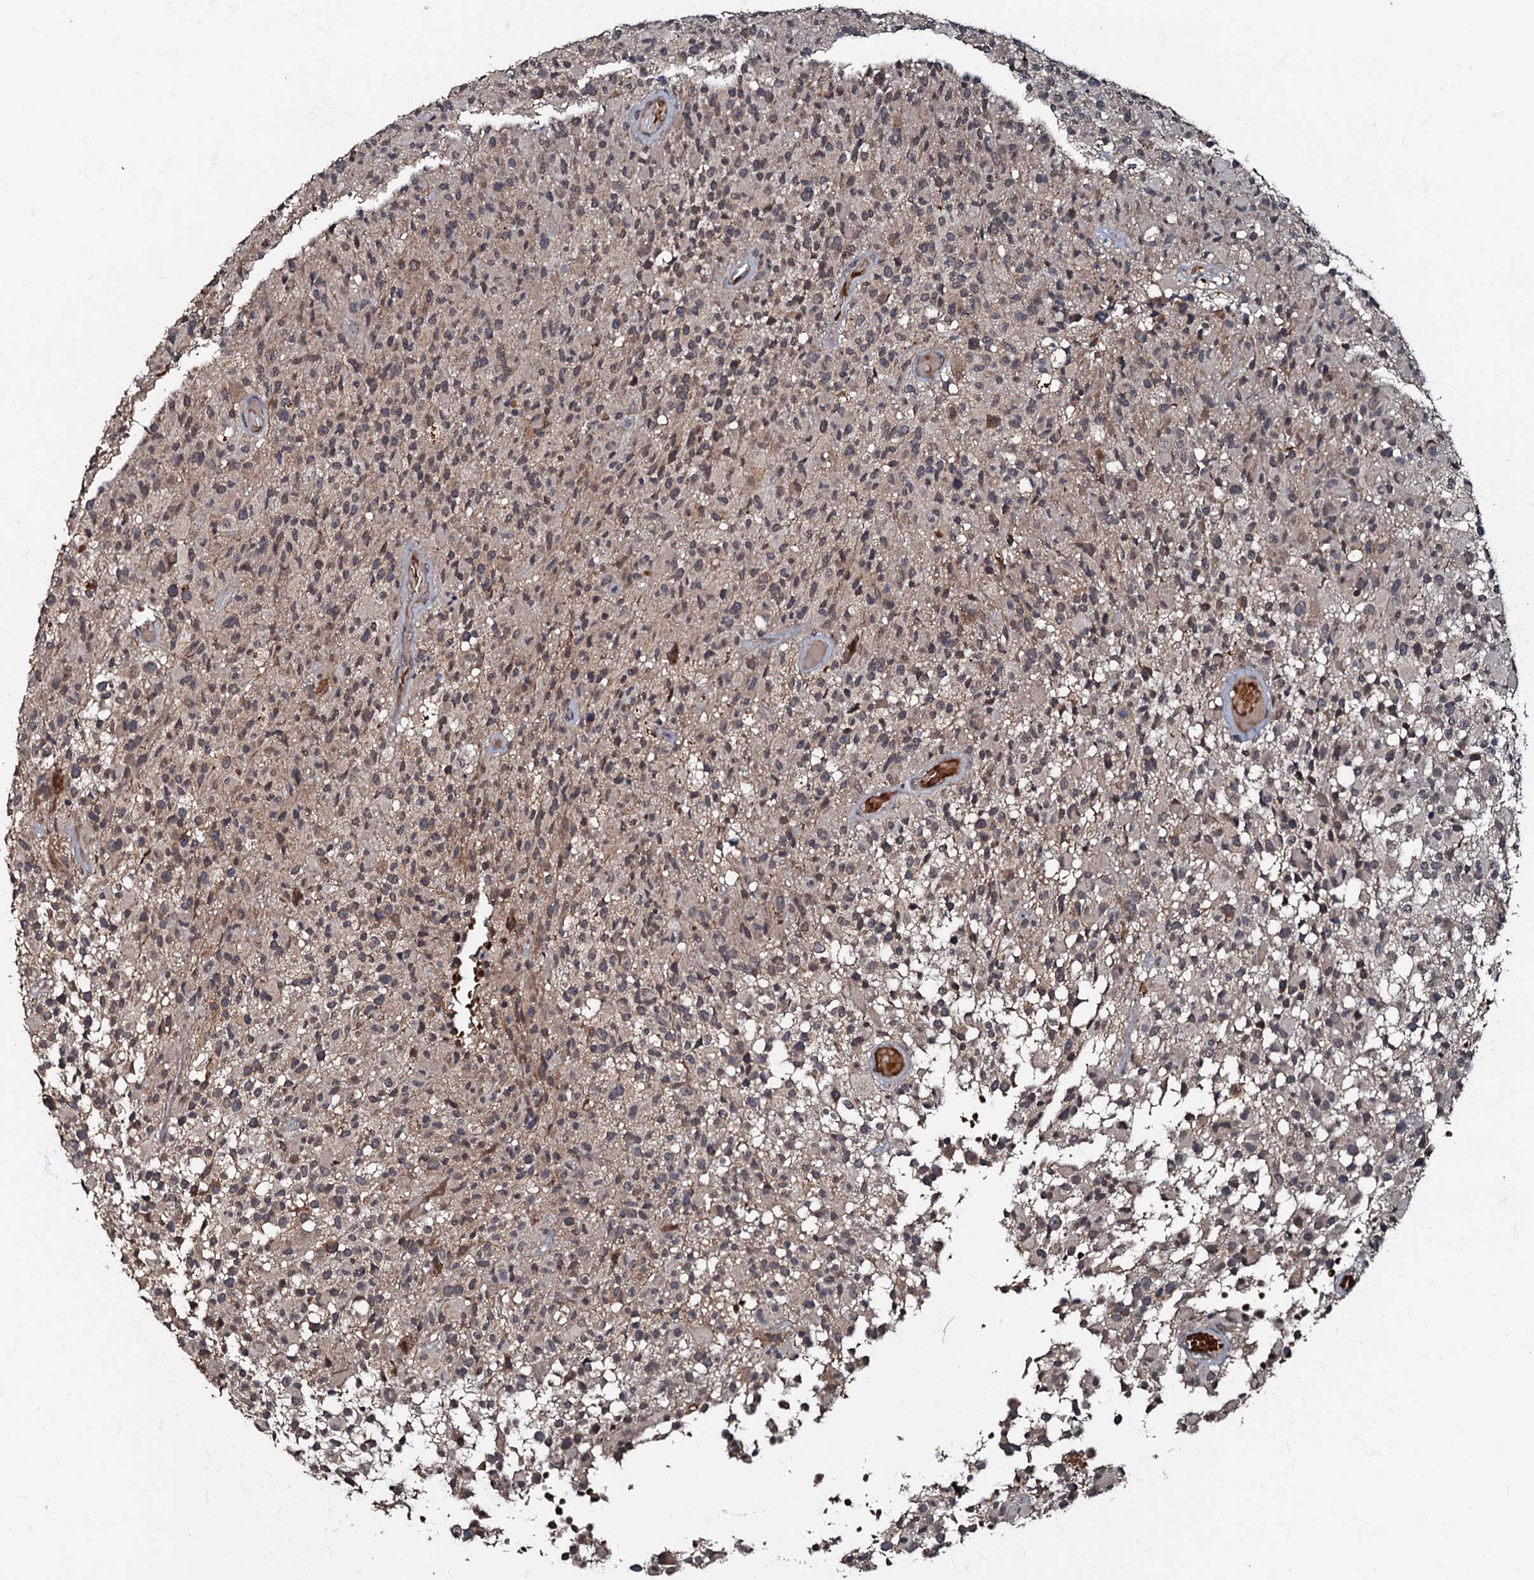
{"staining": {"intensity": "weak", "quantity": "25%-75%", "location": "cytoplasmic/membranous"}, "tissue": "glioma", "cell_type": "Tumor cells", "image_type": "cancer", "snomed": [{"axis": "morphology", "description": "Glioma, malignant, High grade"}, {"axis": "morphology", "description": "Glioblastoma, NOS"}, {"axis": "topography", "description": "Brain"}], "caption": "A photomicrograph showing weak cytoplasmic/membranous positivity in about 25%-75% of tumor cells in glioma, as visualized by brown immunohistochemical staining.", "gene": "MANSC4", "patient": {"sex": "male", "age": 60}}